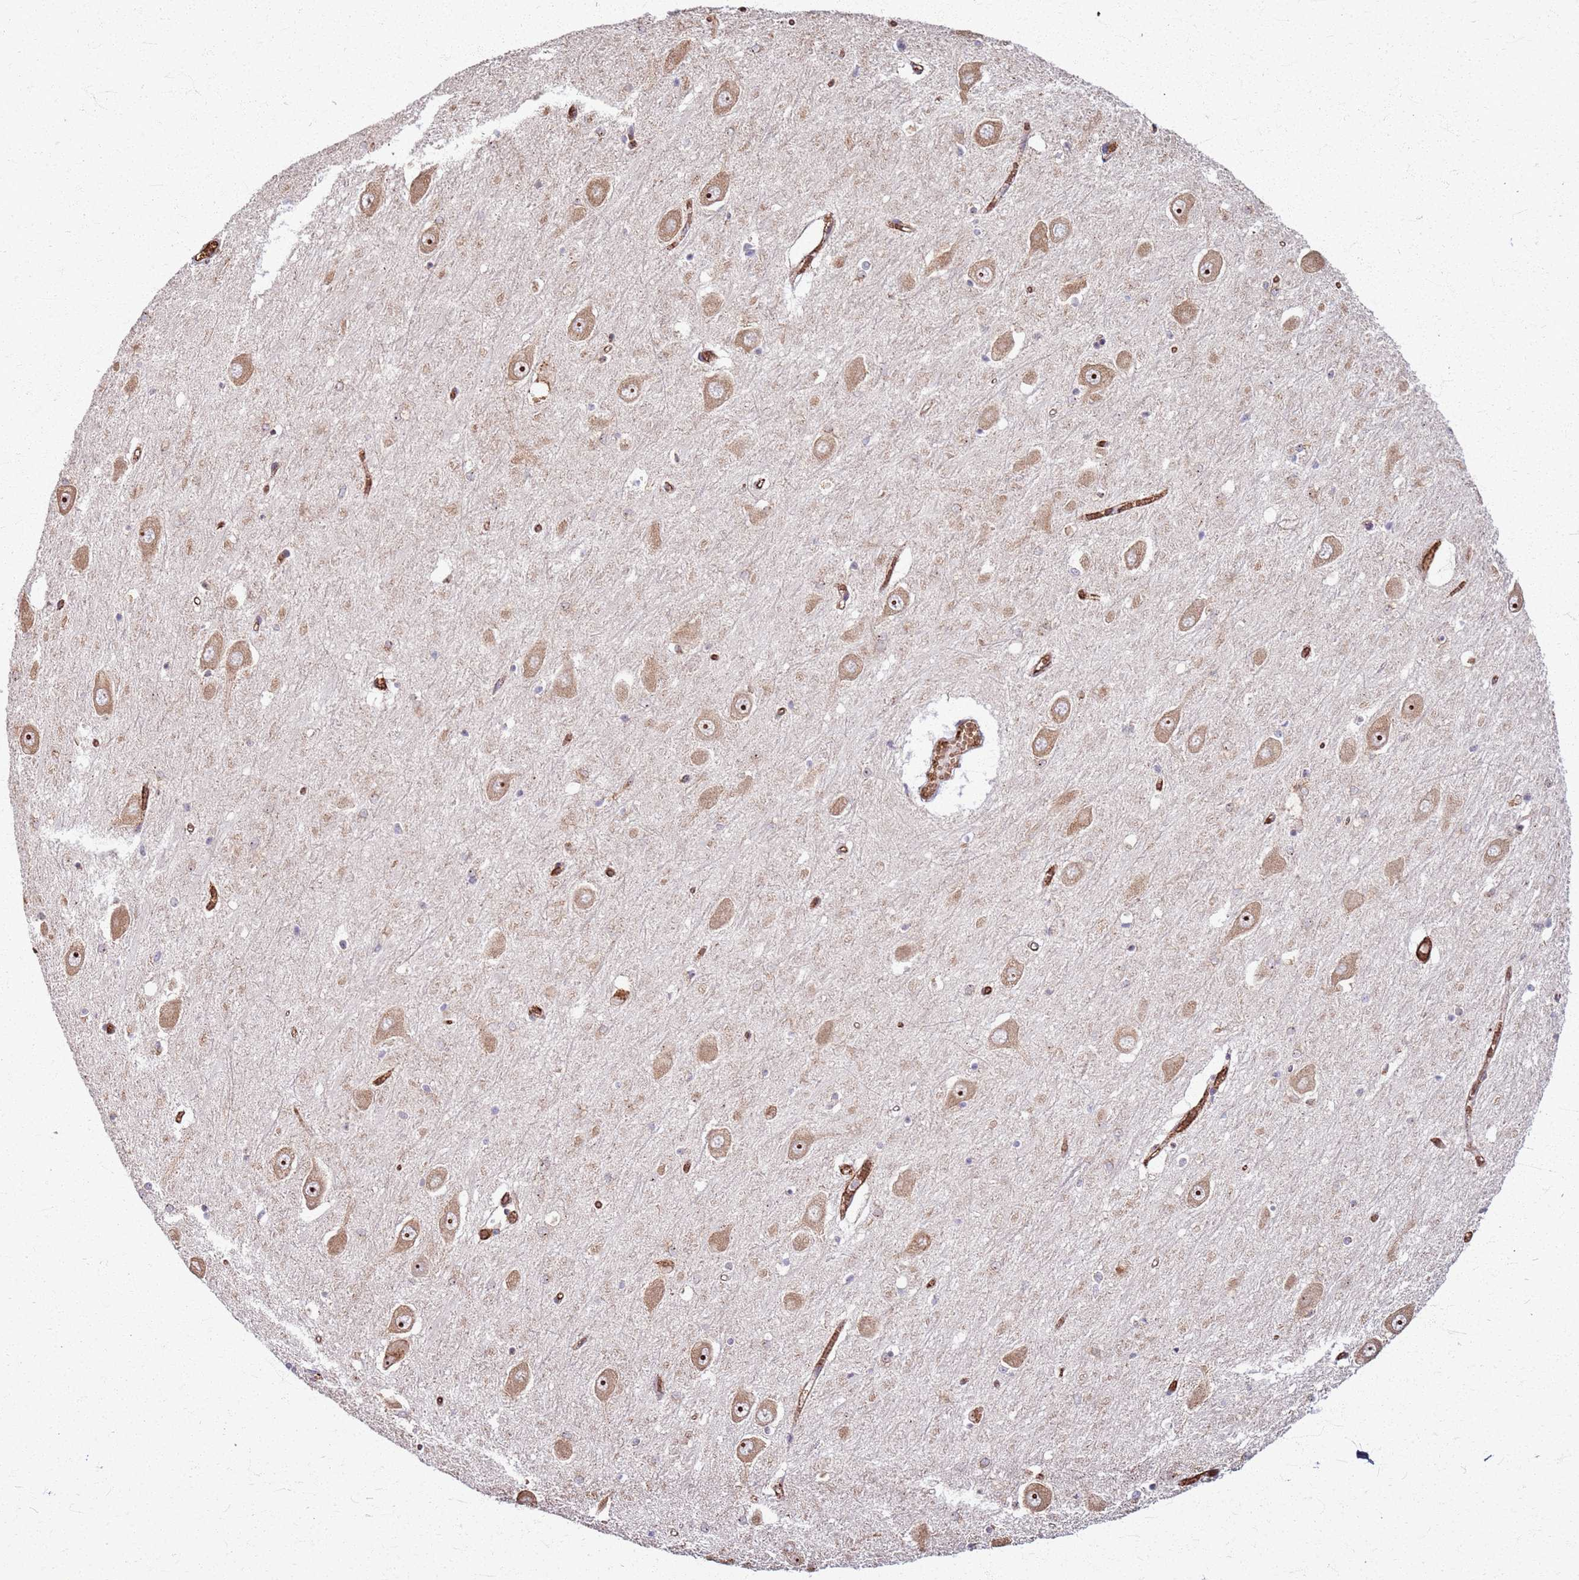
{"staining": {"intensity": "strong", "quantity": "<25%", "location": "cytoplasmic/membranous,nuclear"}, "tissue": "hippocampus", "cell_type": "Glial cells", "image_type": "normal", "snomed": [{"axis": "morphology", "description": "Normal tissue, NOS"}, {"axis": "topography", "description": "Hippocampus"}], "caption": "Protein expression analysis of benign hippocampus displays strong cytoplasmic/membranous,nuclear expression in about <25% of glial cells. (Stains: DAB in brown, nuclei in blue, Microscopy: brightfield microscopy at high magnification).", "gene": "KRI1", "patient": {"sex": "male", "age": 70}}